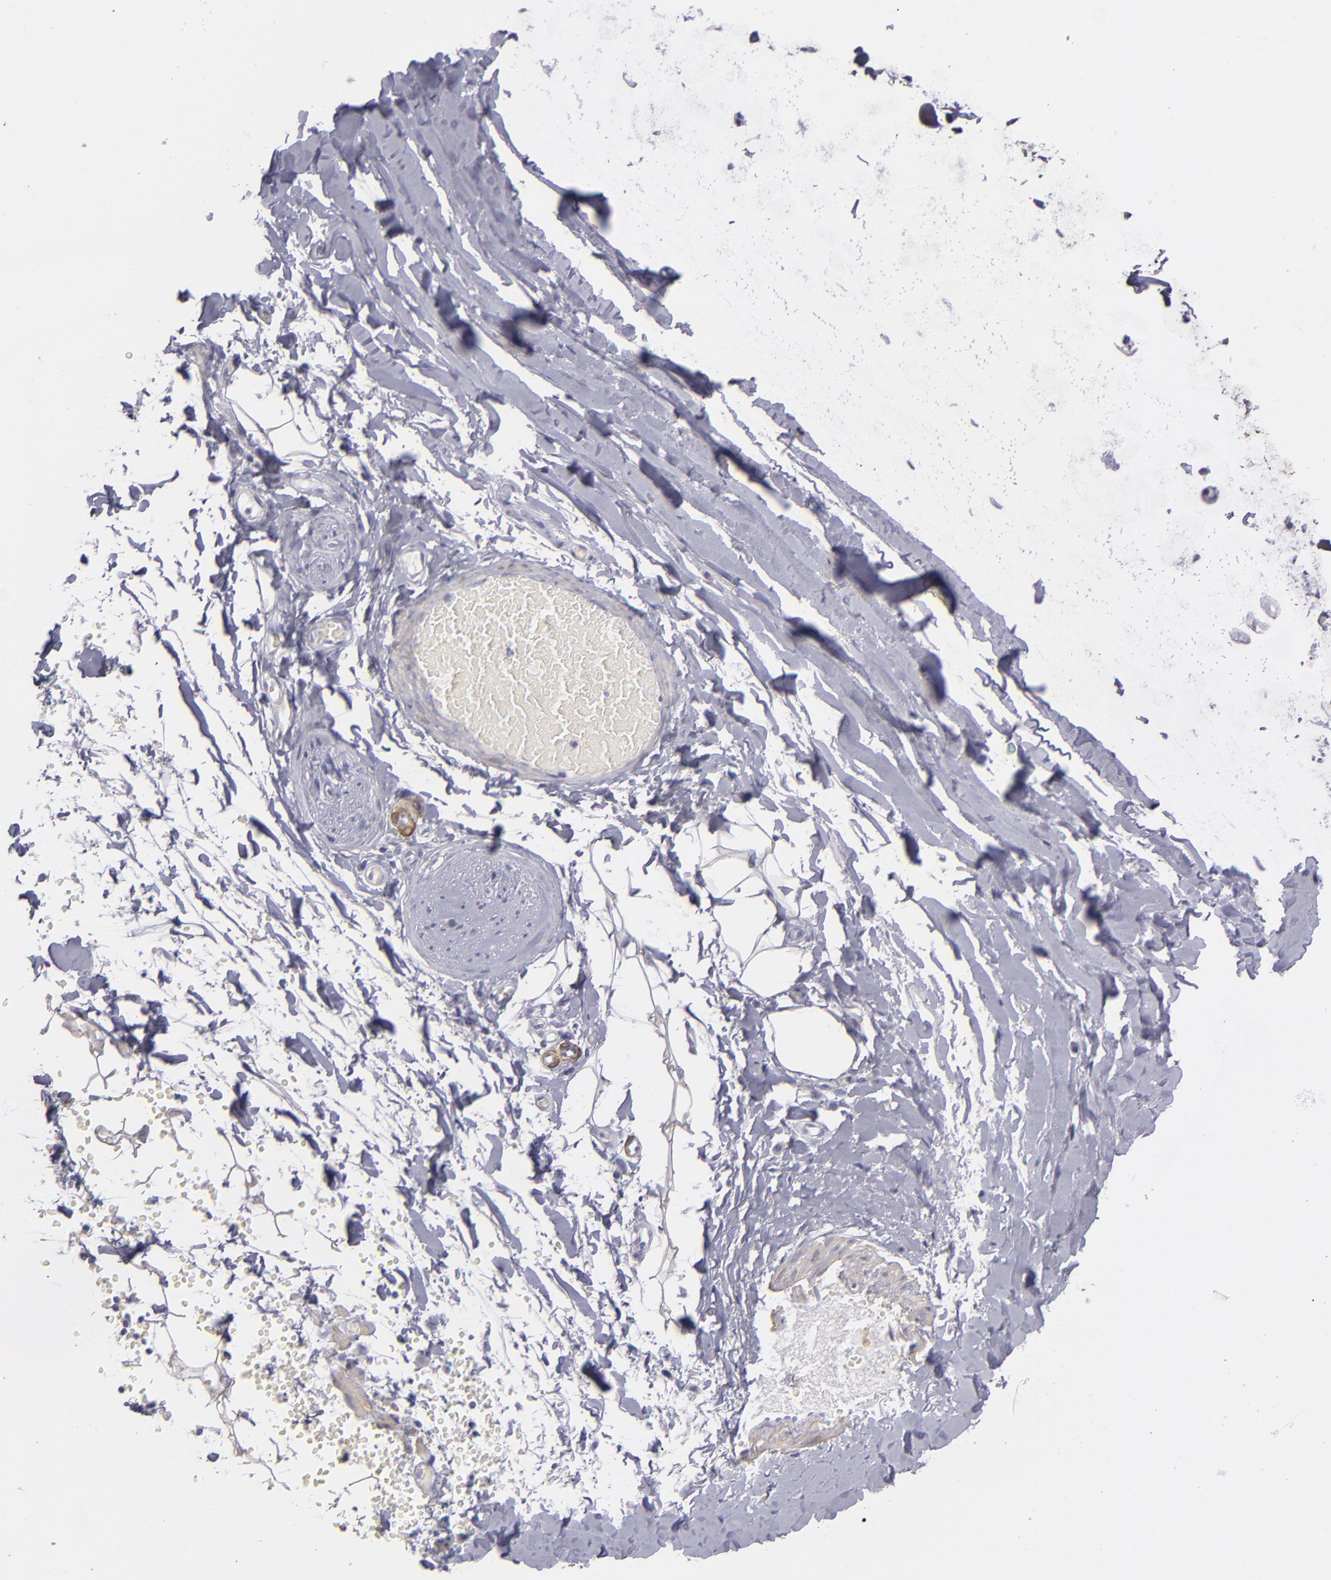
{"staining": {"intensity": "negative", "quantity": "none", "location": "none"}, "tissue": "adipose tissue", "cell_type": "Adipocytes", "image_type": "normal", "snomed": [{"axis": "morphology", "description": "Normal tissue, NOS"}, {"axis": "topography", "description": "Bronchus"}, {"axis": "topography", "description": "Lung"}], "caption": "Adipose tissue was stained to show a protein in brown. There is no significant positivity in adipocytes.", "gene": "MYH11", "patient": {"sex": "female", "age": 56}}